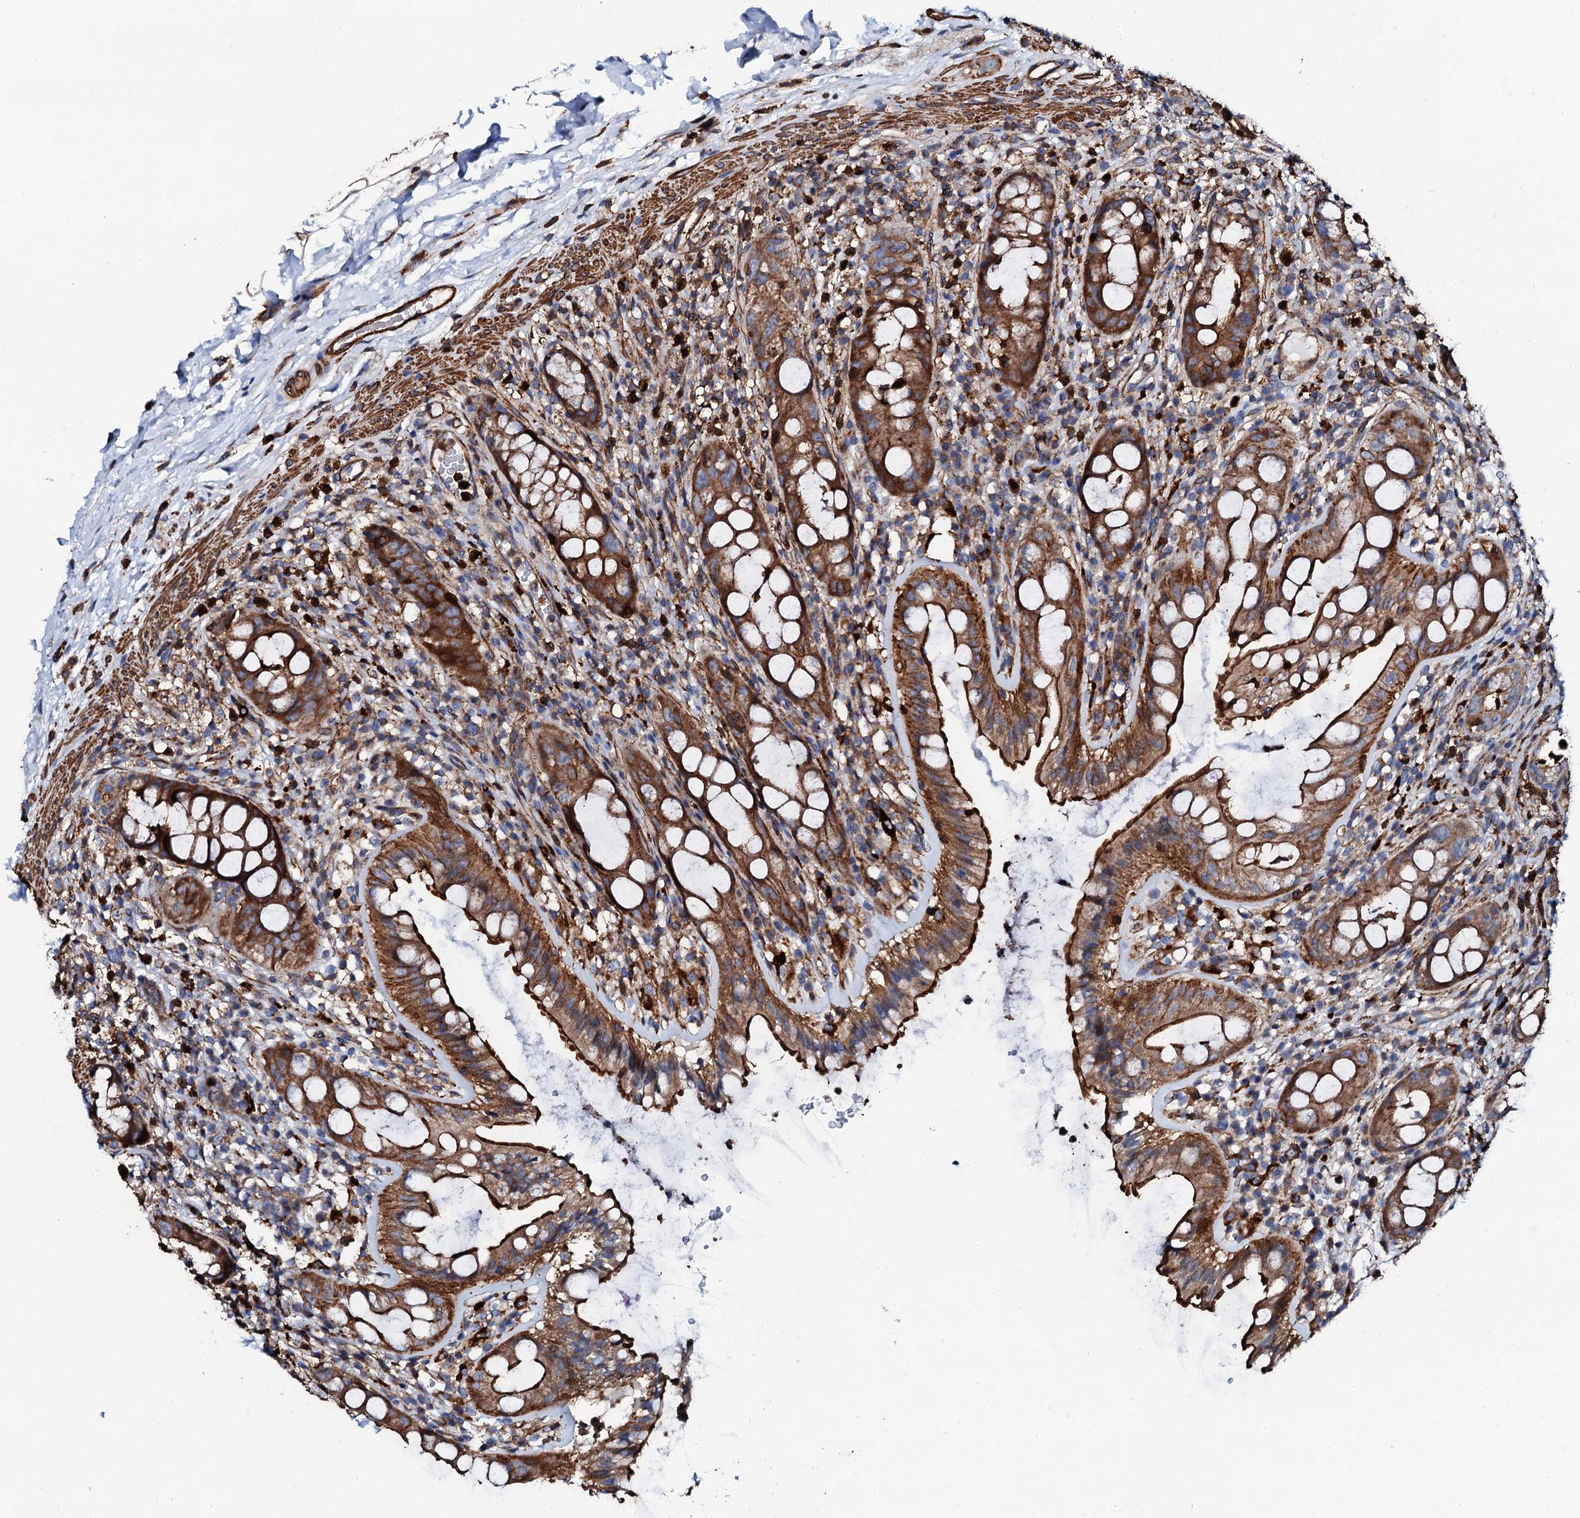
{"staining": {"intensity": "strong", "quantity": ">75%", "location": "cytoplasmic/membranous"}, "tissue": "rectum", "cell_type": "Glandular cells", "image_type": "normal", "snomed": [{"axis": "morphology", "description": "Normal tissue, NOS"}, {"axis": "topography", "description": "Rectum"}], "caption": "Human rectum stained for a protein (brown) demonstrates strong cytoplasmic/membranous positive positivity in approximately >75% of glandular cells.", "gene": "INTS10", "patient": {"sex": "female", "age": 57}}